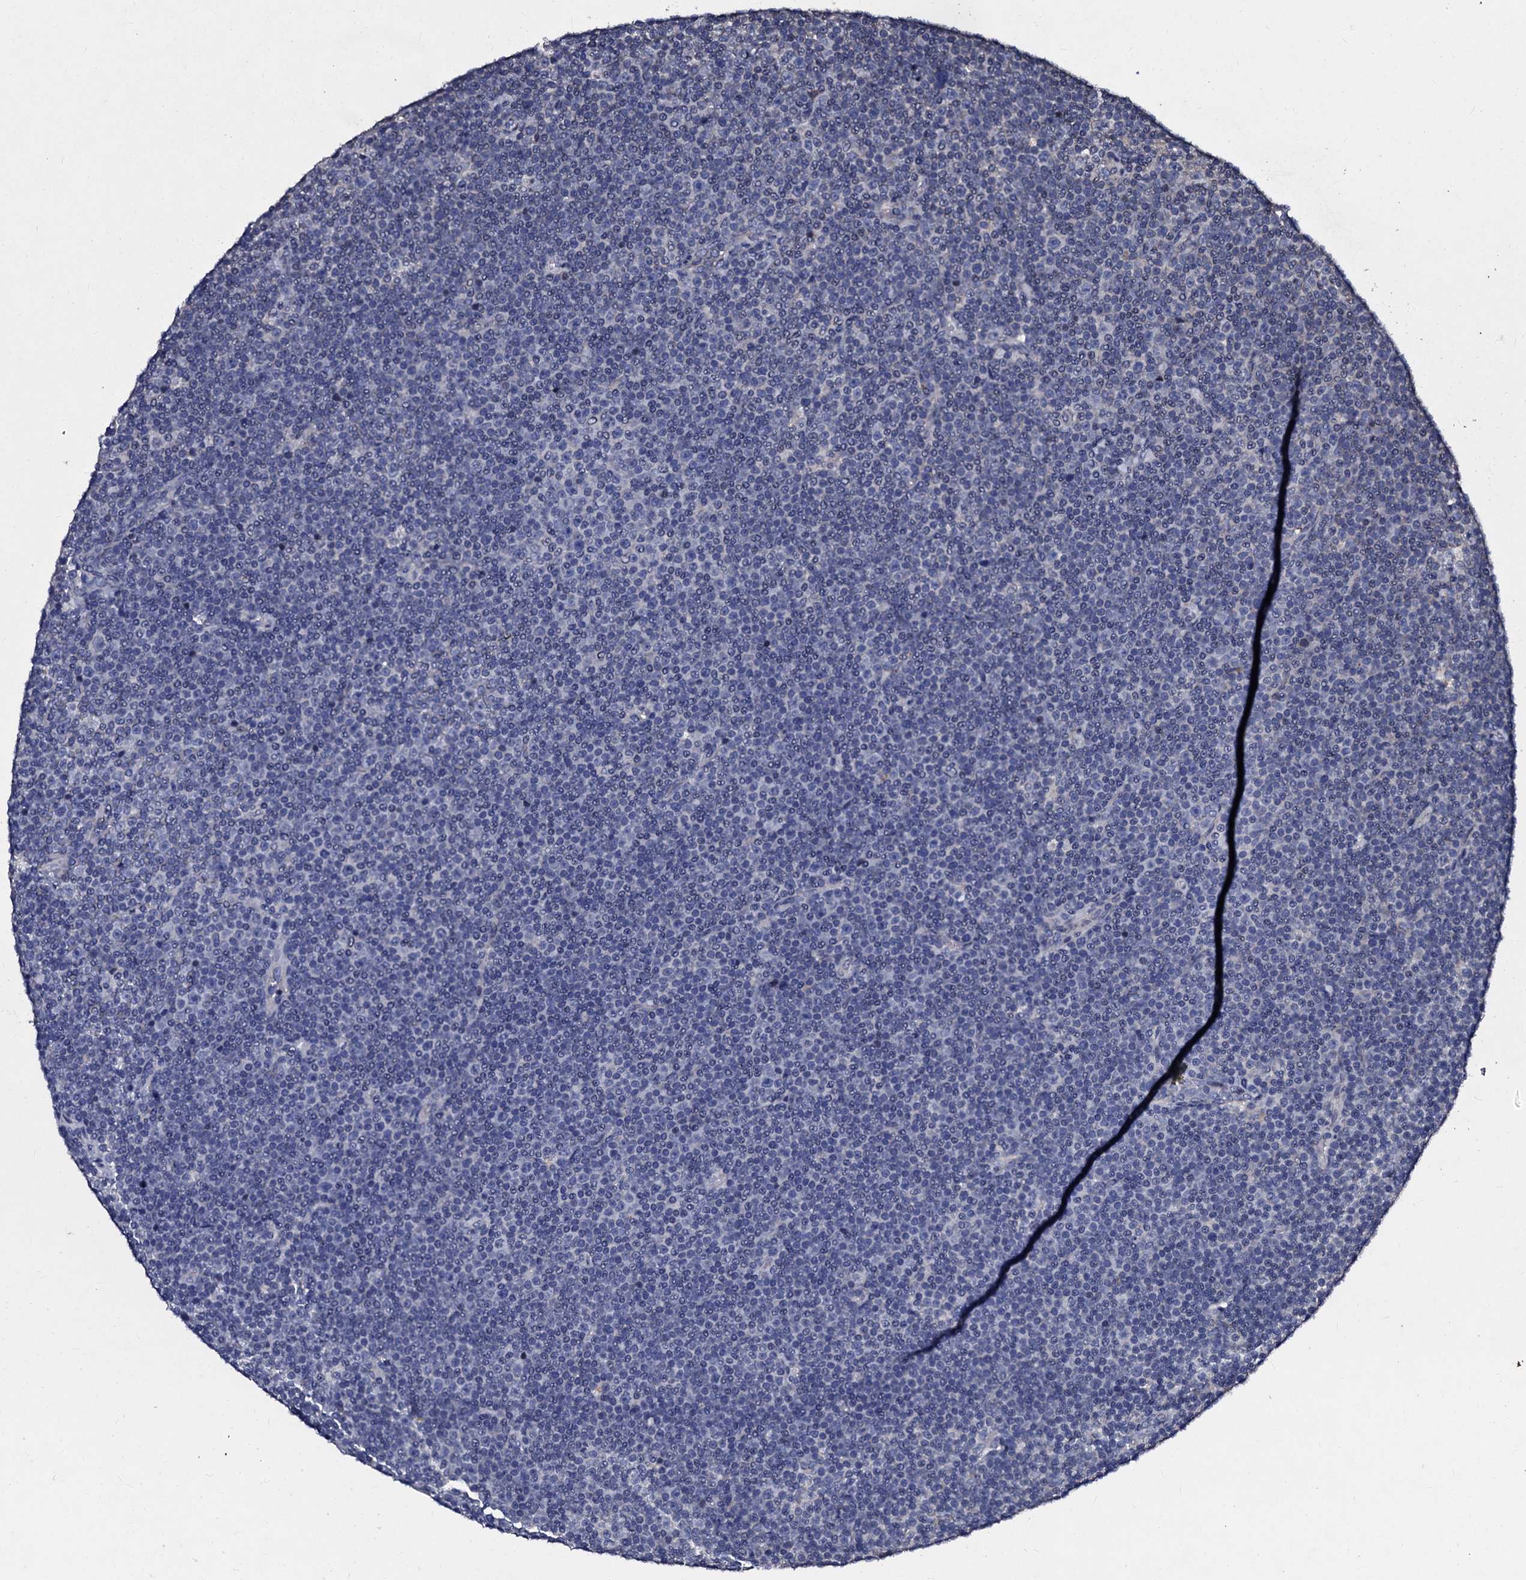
{"staining": {"intensity": "negative", "quantity": "none", "location": "none"}, "tissue": "lymphoma", "cell_type": "Tumor cells", "image_type": "cancer", "snomed": [{"axis": "morphology", "description": "Malignant lymphoma, non-Hodgkin's type, Low grade"}, {"axis": "topography", "description": "Lymph node"}], "caption": "Immunohistochemical staining of malignant lymphoma, non-Hodgkin's type (low-grade) exhibits no significant expression in tumor cells.", "gene": "SLC37A4", "patient": {"sex": "female", "age": 67}}